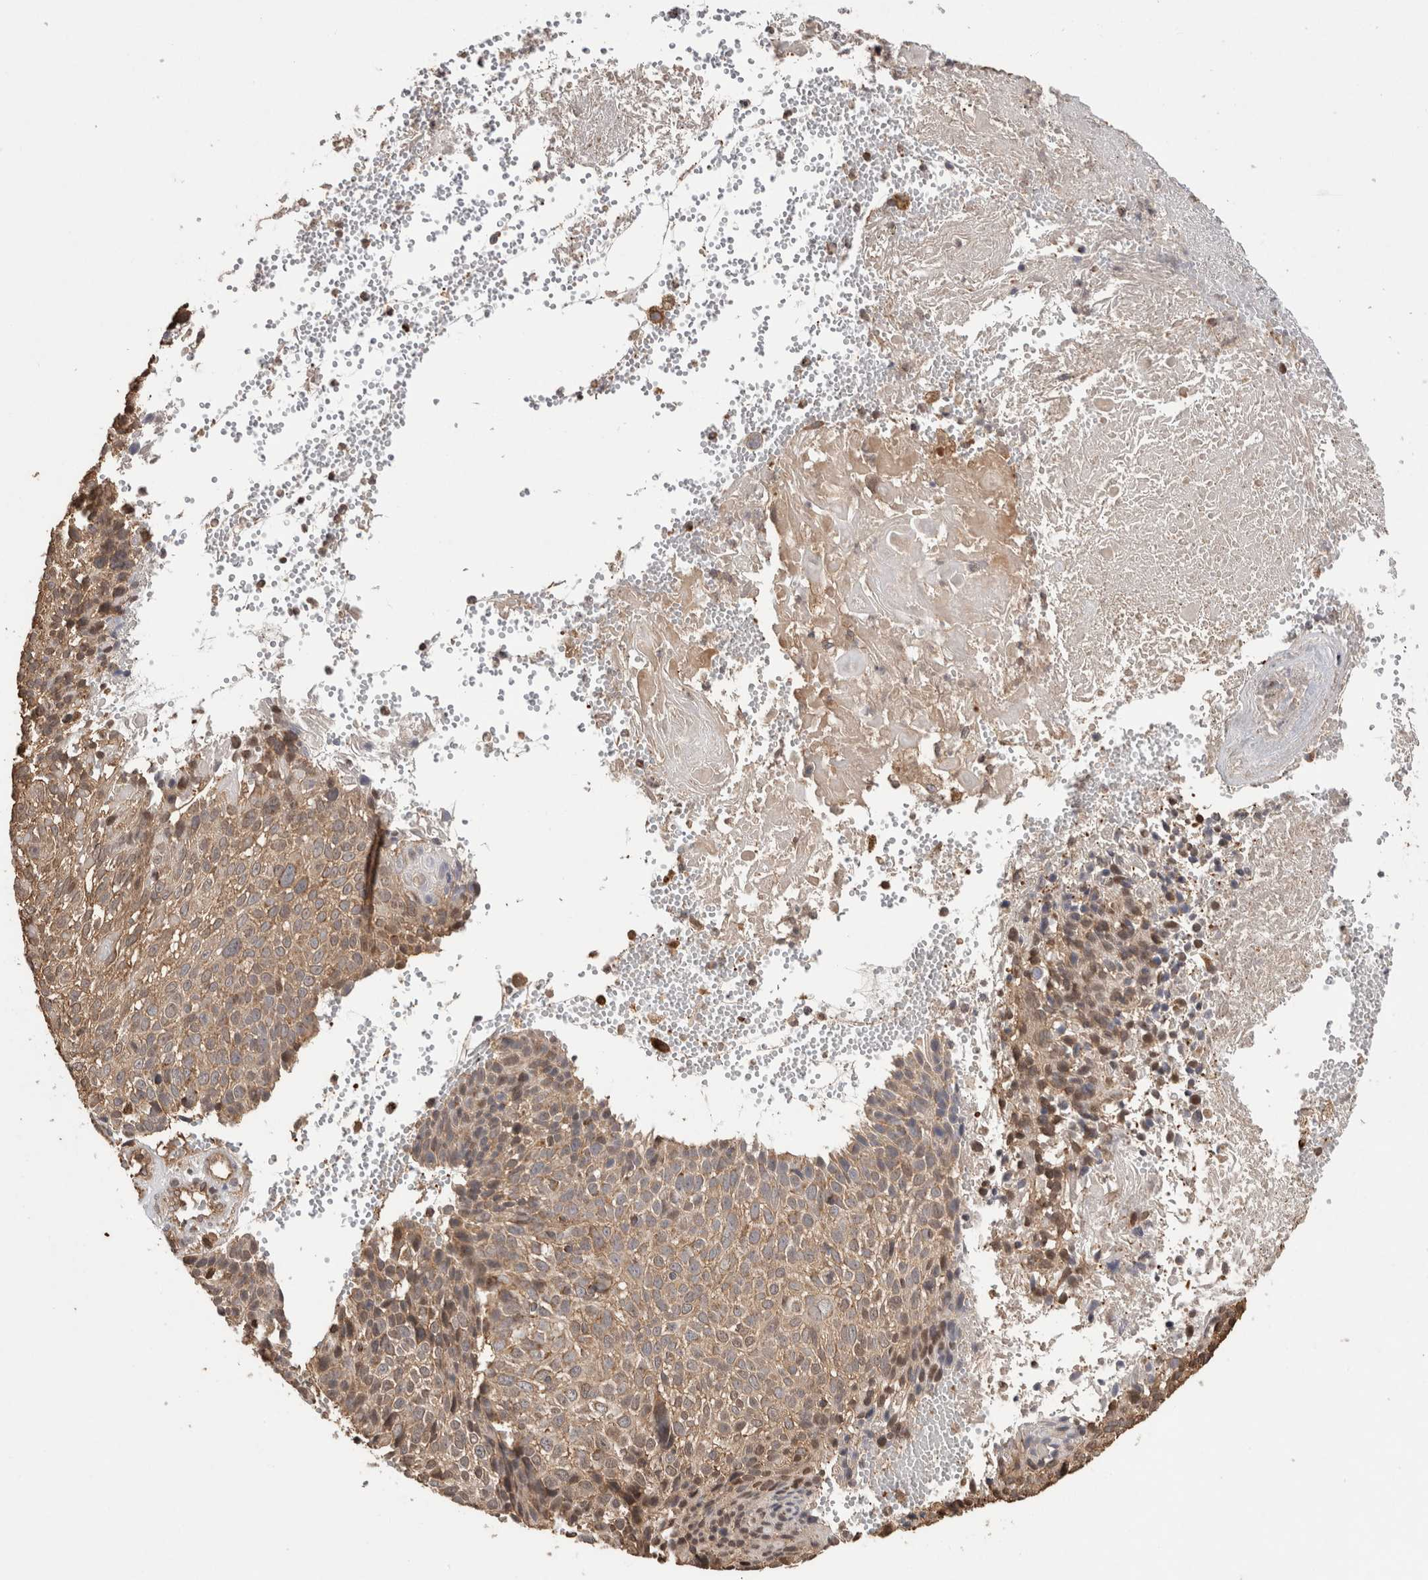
{"staining": {"intensity": "moderate", "quantity": ">75%", "location": "cytoplasmic/membranous"}, "tissue": "cervical cancer", "cell_type": "Tumor cells", "image_type": "cancer", "snomed": [{"axis": "morphology", "description": "Squamous cell carcinoma, NOS"}, {"axis": "topography", "description": "Cervix"}], "caption": "Immunohistochemistry (IHC) (DAB (3,3'-diaminobenzidine)) staining of human cervical cancer (squamous cell carcinoma) reveals moderate cytoplasmic/membranous protein staining in approximately >75% of tumor cells.", "gene": "IMMP2L", "patient": {"sex": "female", "age": 74}}